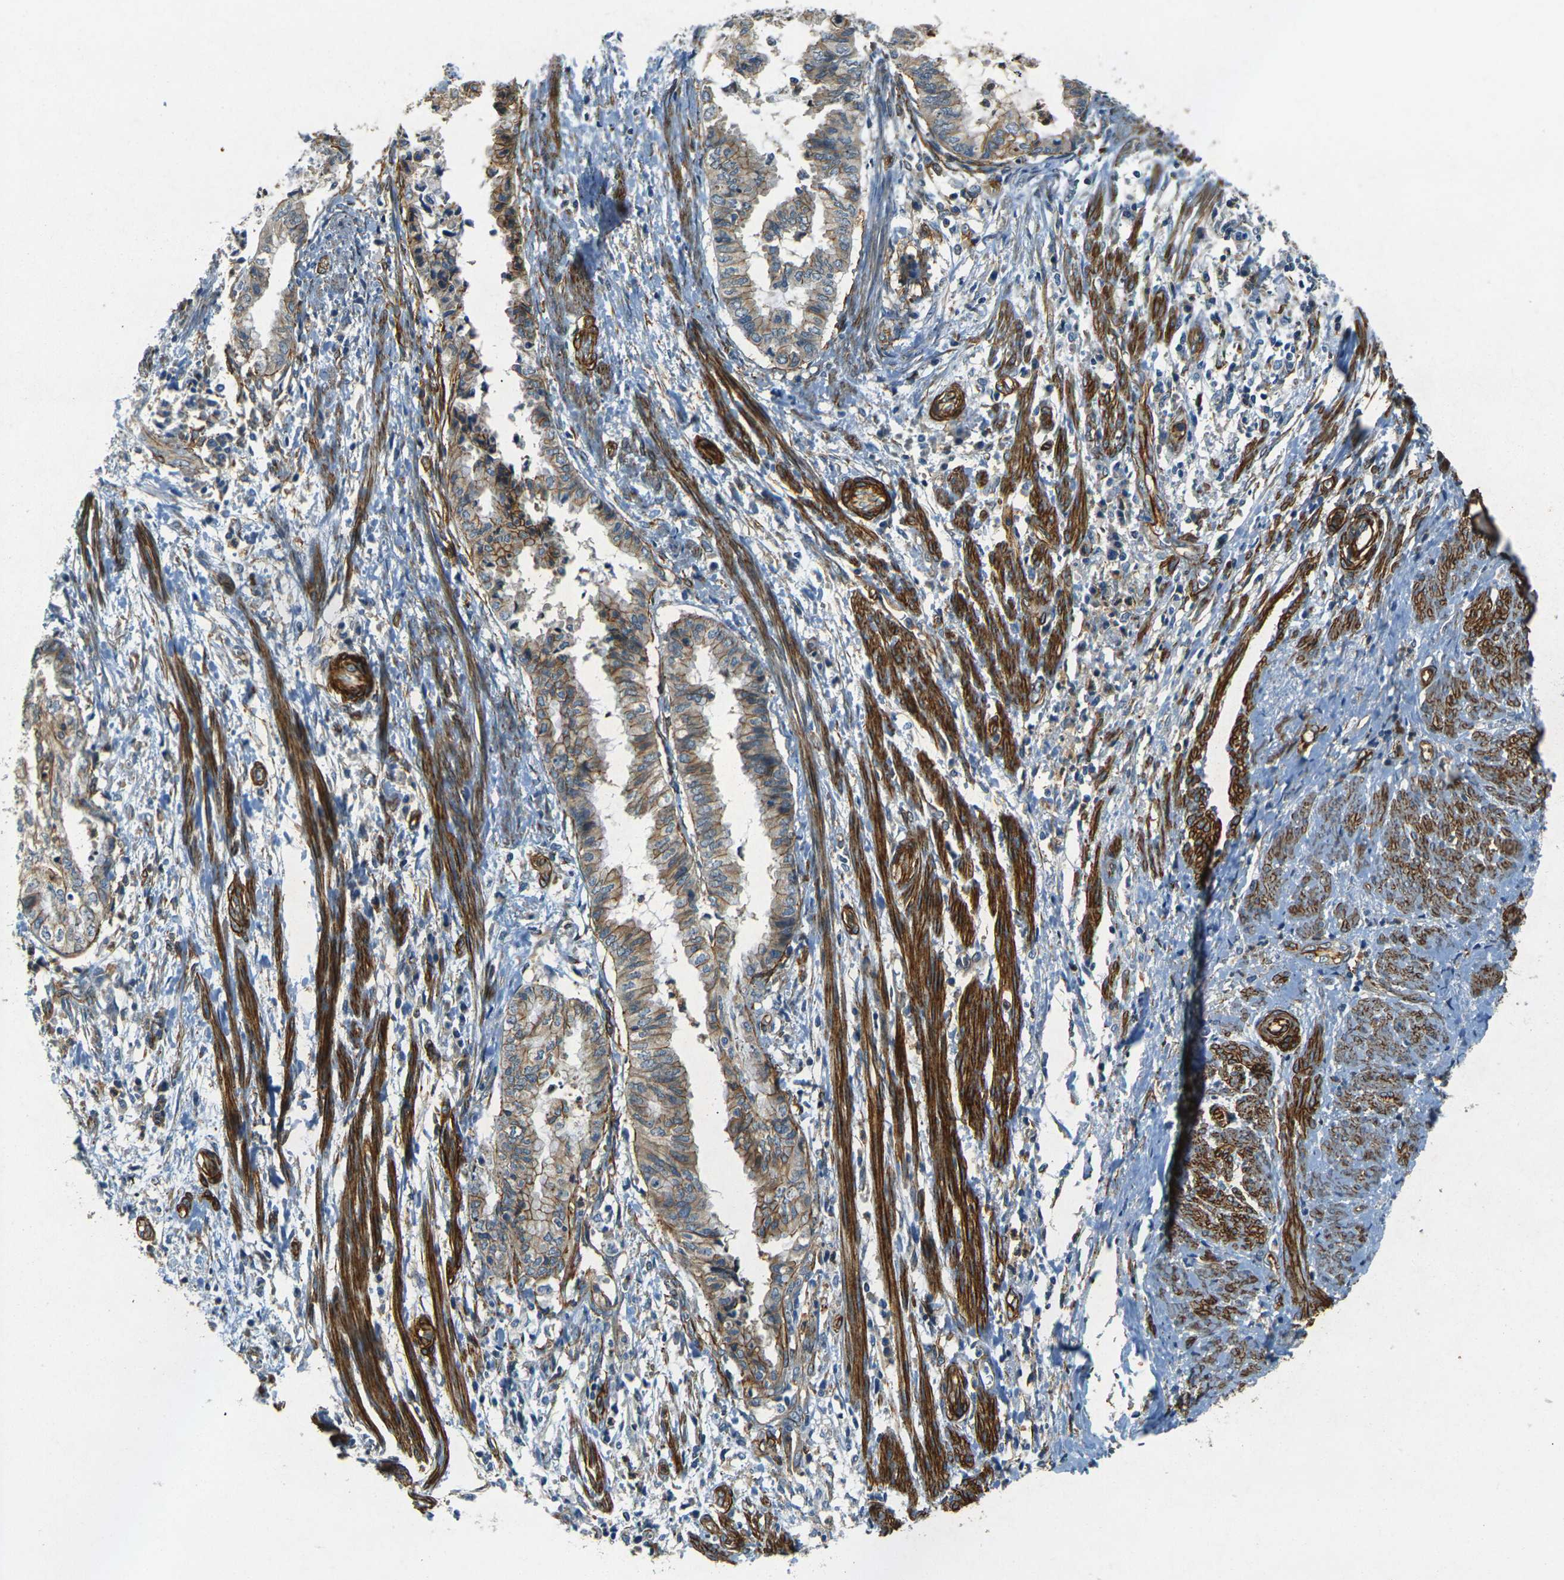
{"staining": {"intensity": "weak", "quantity": "25%-75%", "location": "cytoplasmic/membranous"}, "tissue": "endometrial cancer", "cell_type": "Tumor cells", "image_type": "cancer", "snomed": [{"axis": "morphology", "description": "Necrosis, NOS"}, {"axis": "morphology", "description": "Adenocarcinoma, NOS"}, {"axis": "topography", "description": "Endometrium"}], "caption": "There is low levels of weak cytoplasmic/membranous staining in tumor cells of adenocarcinoma (endometrial), as demonstrated by immunohistochemical staining (brown color).", "gene": "EPHA7", "patient": {"sex": "female", "age": 79}}